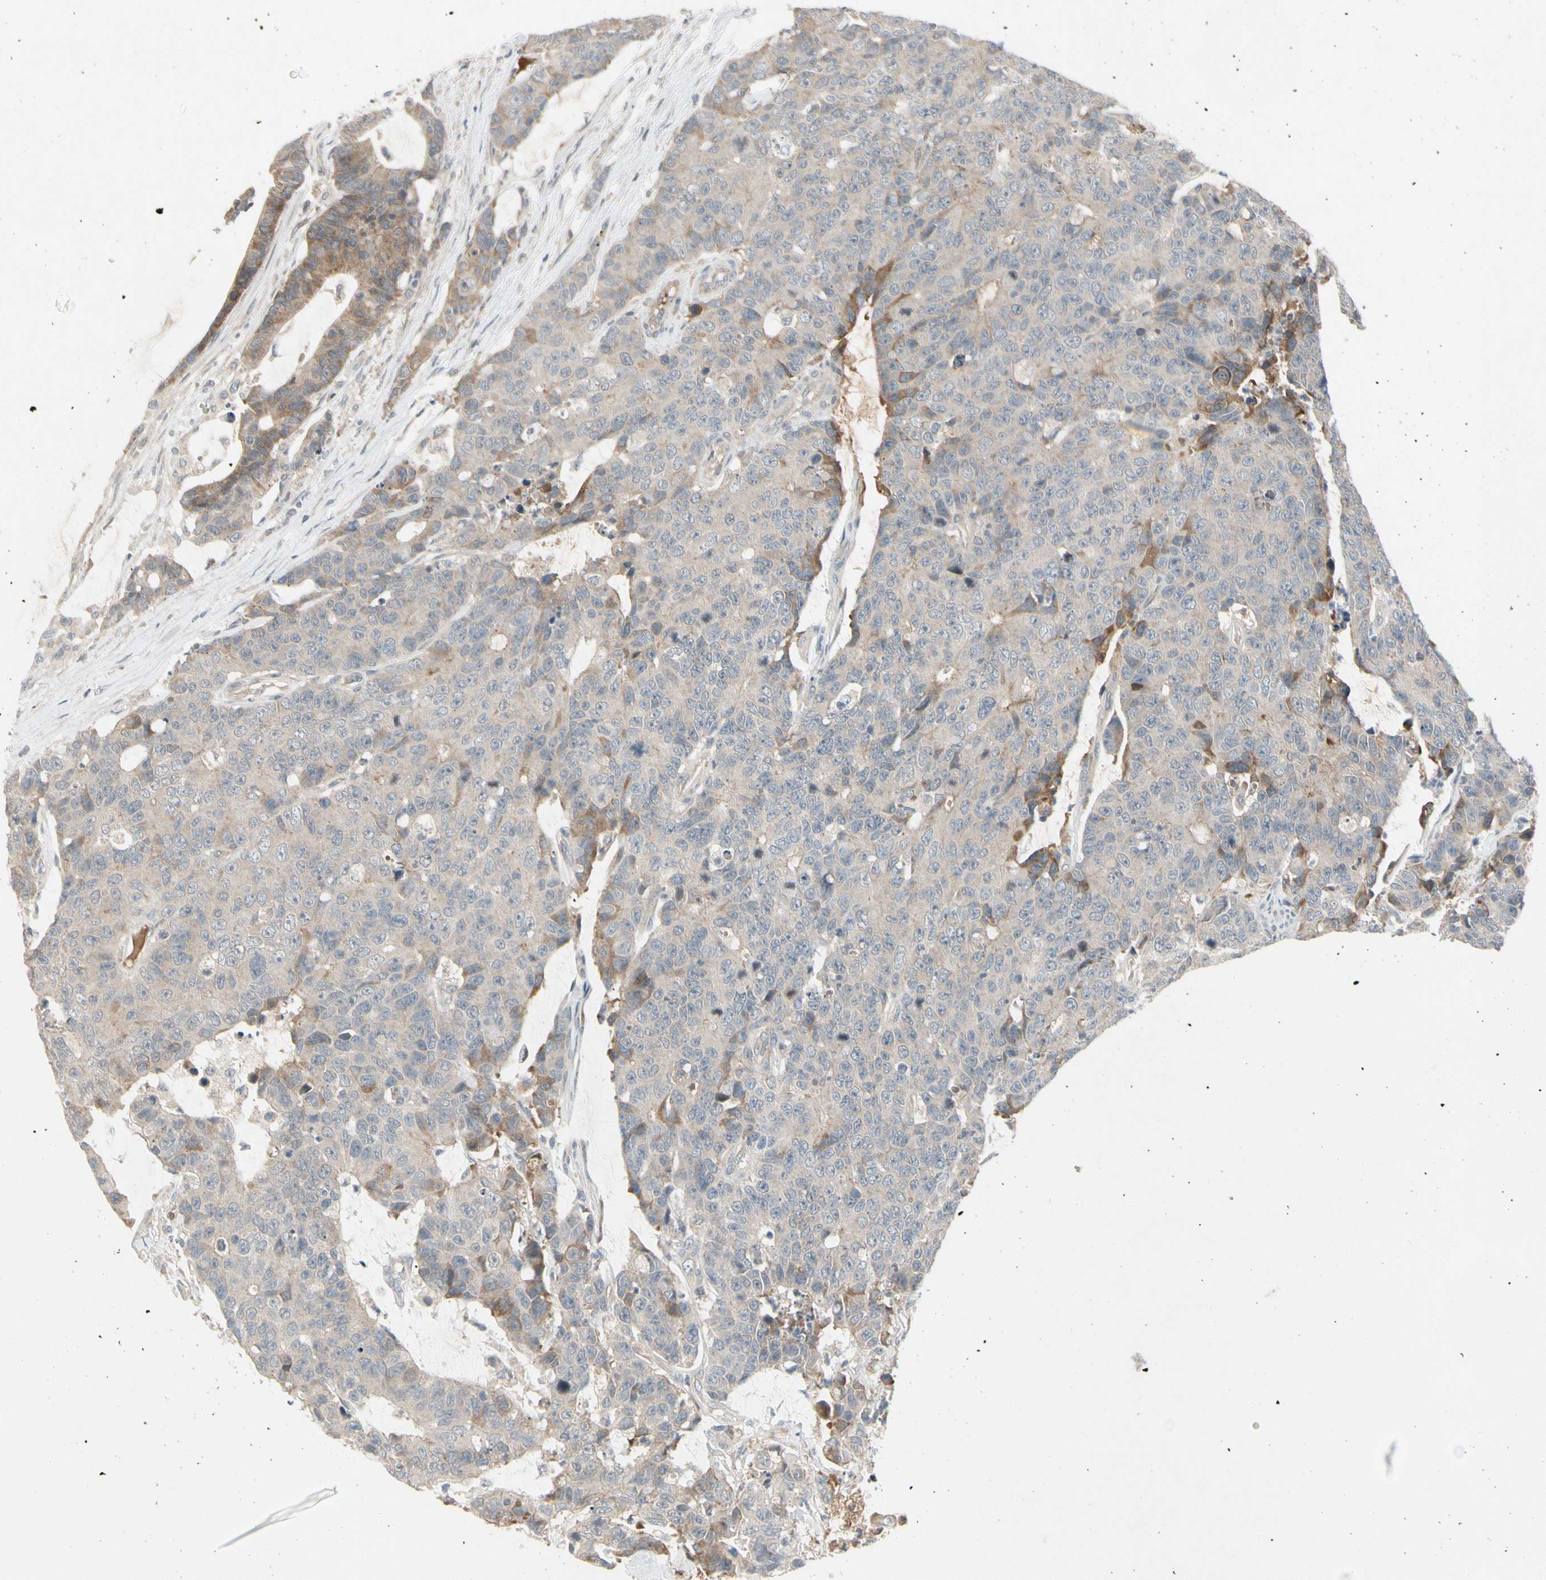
{"staining": {"intensity": "weak", "quantity": "25%-75%", "location": "cytoplasmic/membranous"}, "tissue": "colorectal cancer", "cell_type": "Tumor cells", "image_type": "cancer", "snomed": [{"axis": "morphology", "description": "Adenocarcinoma, NOS"}, {"axis": "topography", "description": "Colon"}], "caption": "Adenocarcinoma (colorectal) tissue displays weak cytoplasmic/membranous expression in approximately 25%-75% of tumor cells", "gene": "ICAM5", "patient": {"sex": "female", "age": 86}}